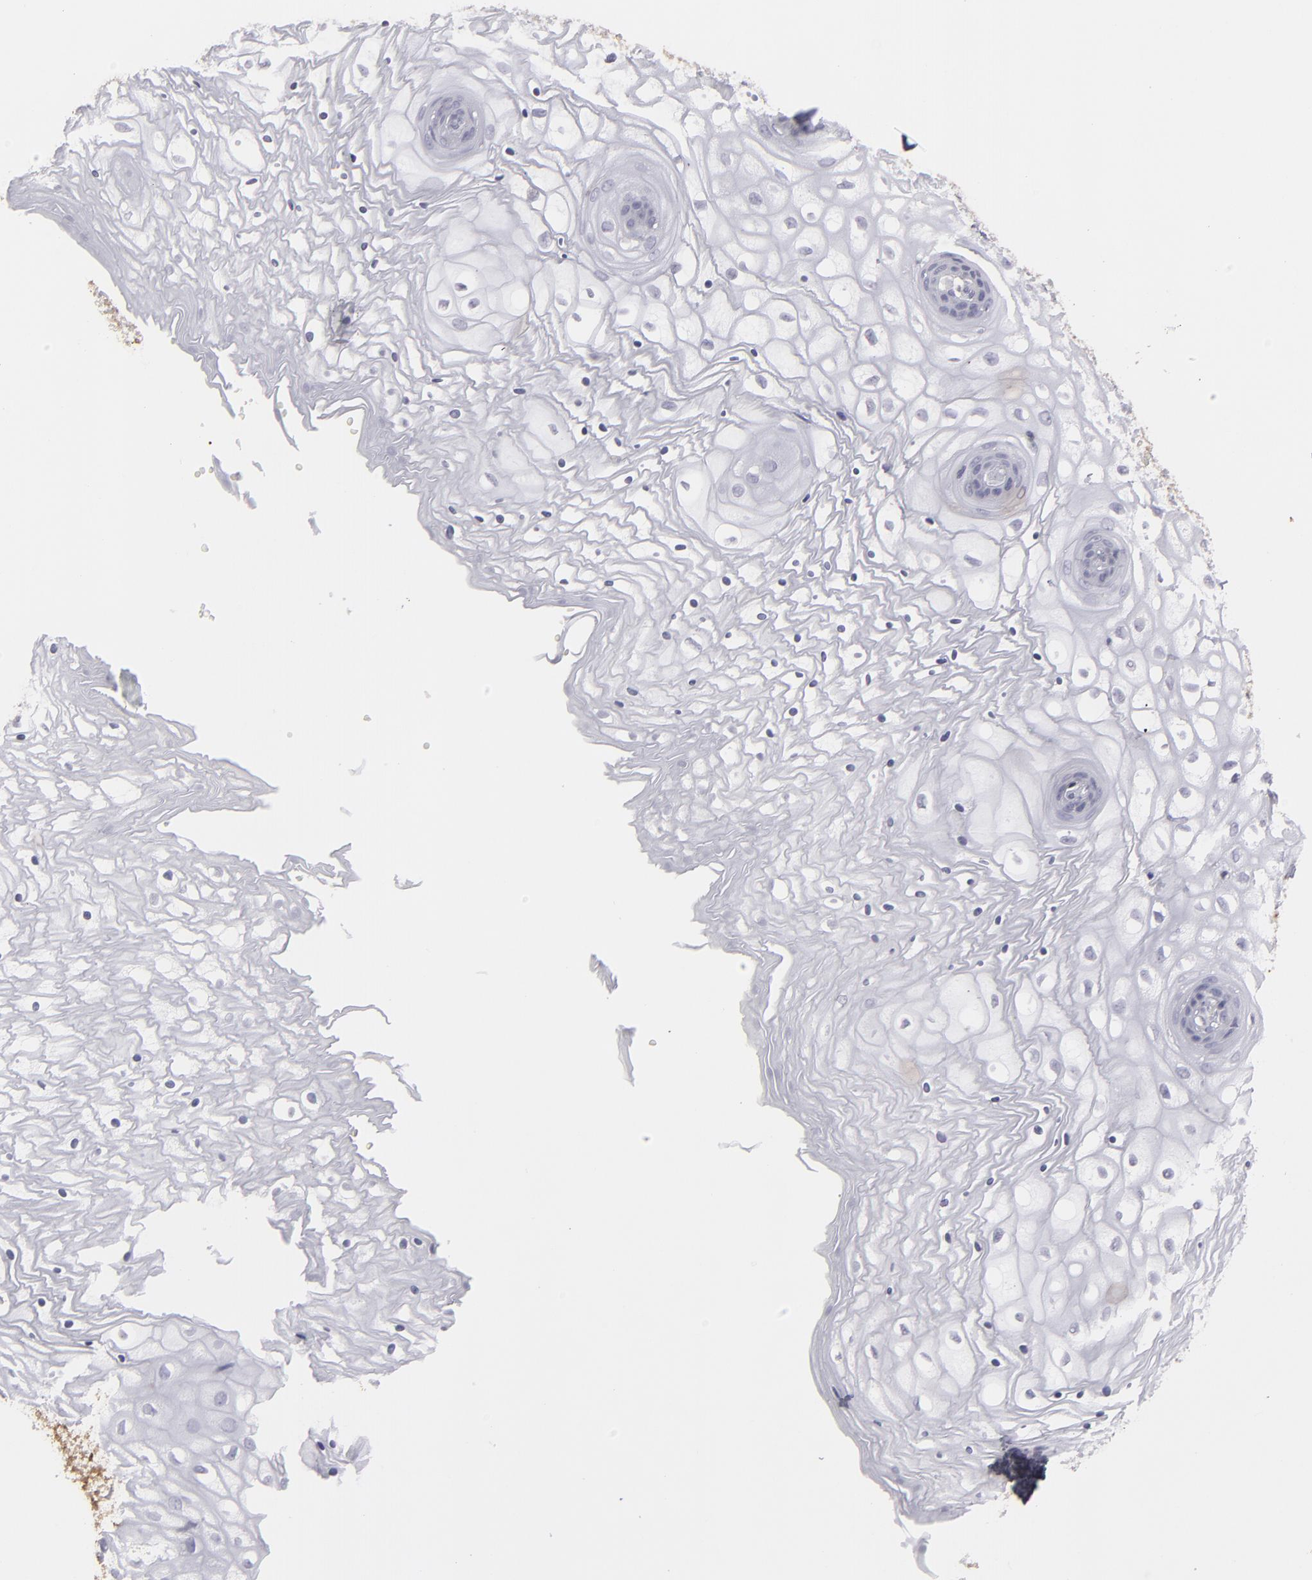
{"staining": {"intensity": "negative", "quantity": "none", "location": "none"}, "tissue": "vagina", "cell_type": "Squamous epithelial cells", "image_type": "normal", "snomed": [{"axis": "morphology", "description": "Normal tissue, NOS"}, {"axis": "topography", "description": "Vagina"}], "caption": "Protein analysis of unremarkable vagina exhibits no significant expression in squamous epithelial cells. The staining was performed using DAB to visualize the protein expression in brown, while the nuclei were stained in blue with hematoxylin (Magnification: 20x).", "gene": "SEMA3G", "patient": {"sex": "female", "age": 34}}